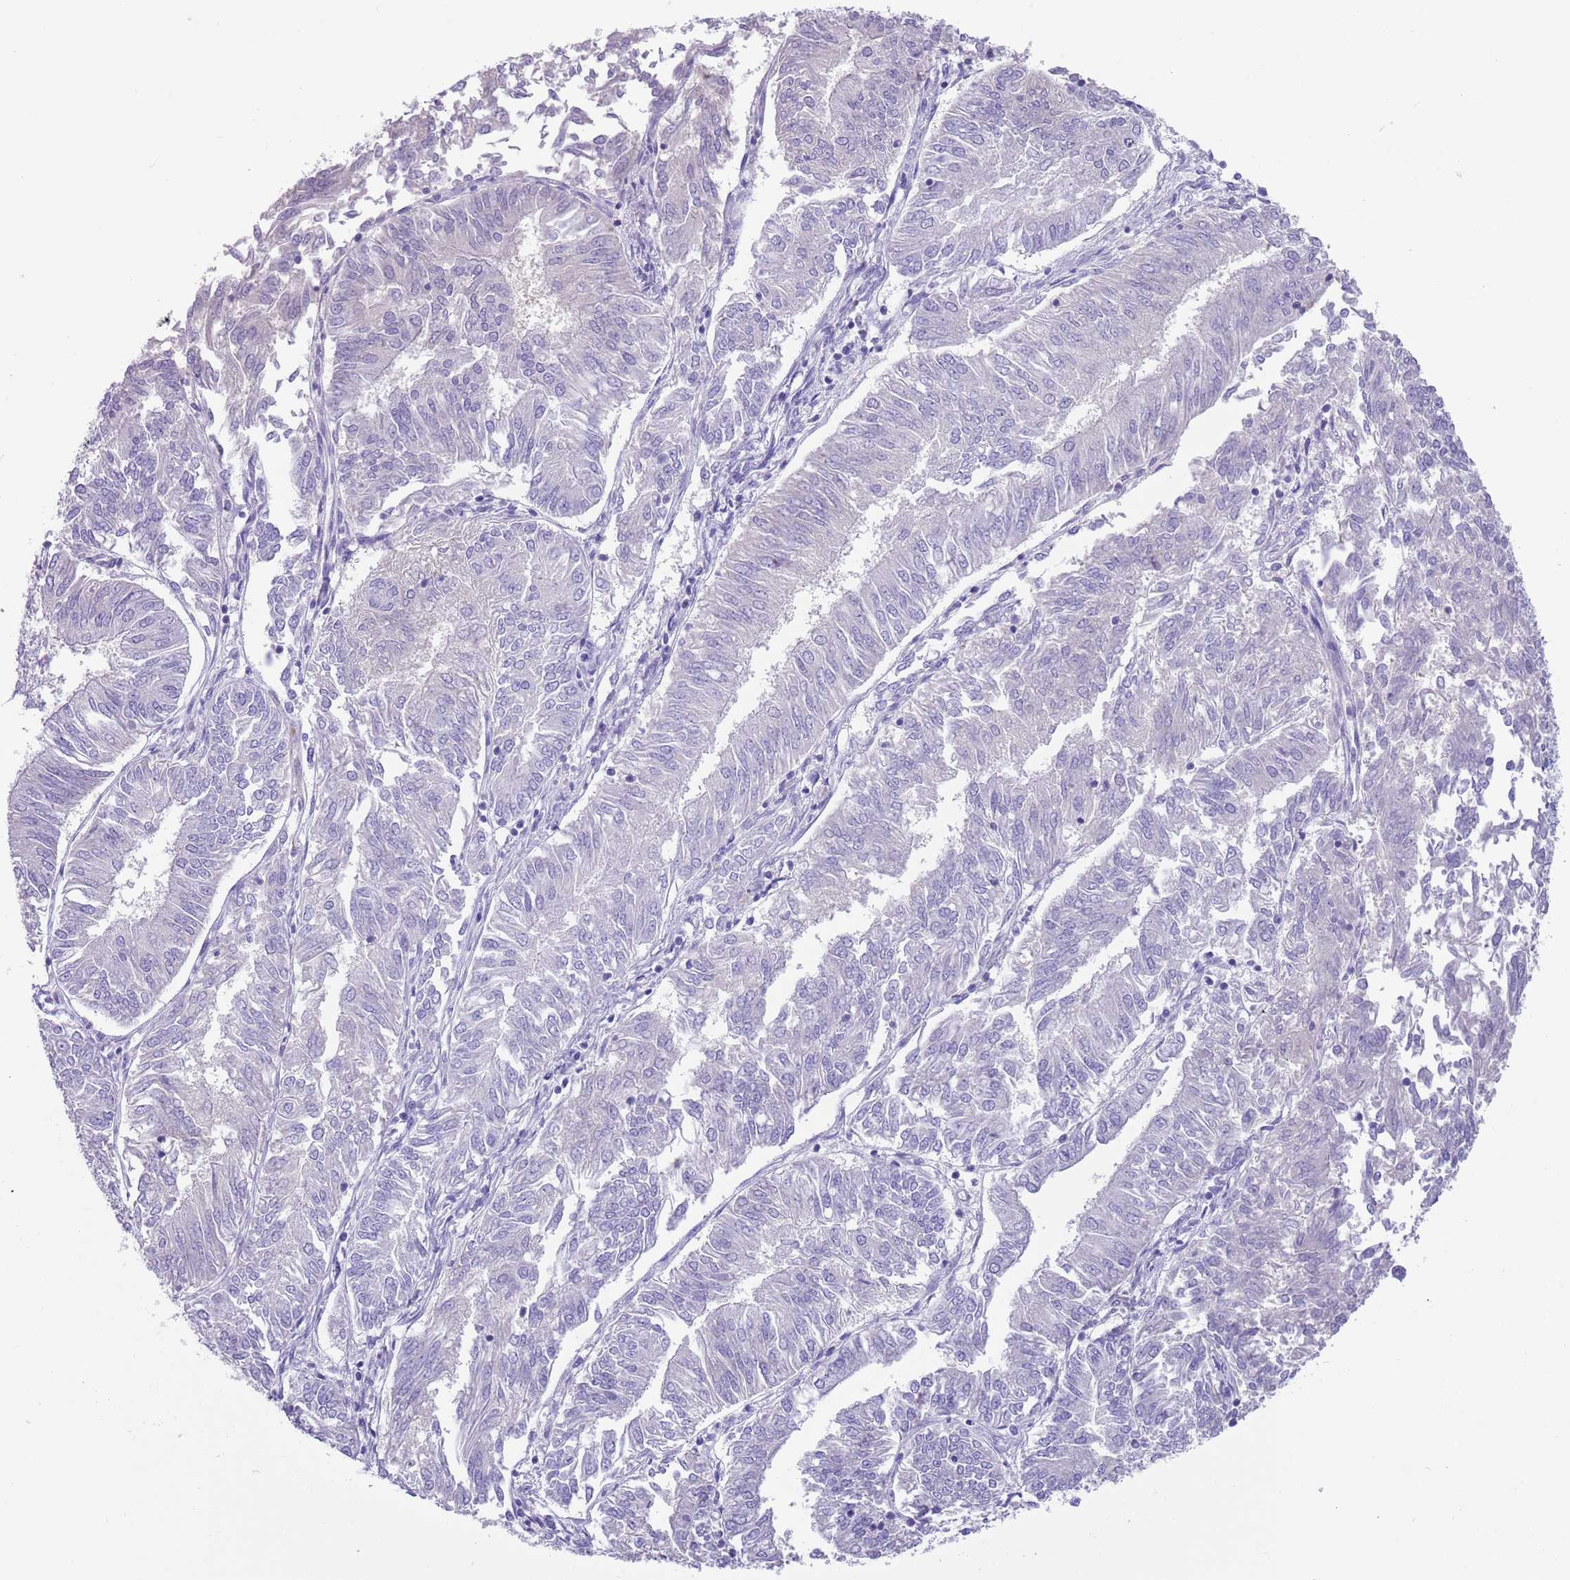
{"staining": {"intensity": "negative", "quantity": "none", "location": "none"}, "tissue": "endometrial cancer", "cell_type": "Tumor cells", "image_type": "cancer", "snomed": [{"axis": "morphology", "description": "Adenocarcinoma, NOS"}, {"axis": "topography", "description": "Endometrium"}], "caption": "Immunohistochemical staining of human adenocarcinoma (endometrial) shows no significant positivity in tumor cells.", "gene": "TSGA13", "patient": {"sex": "female", "age": 58}}